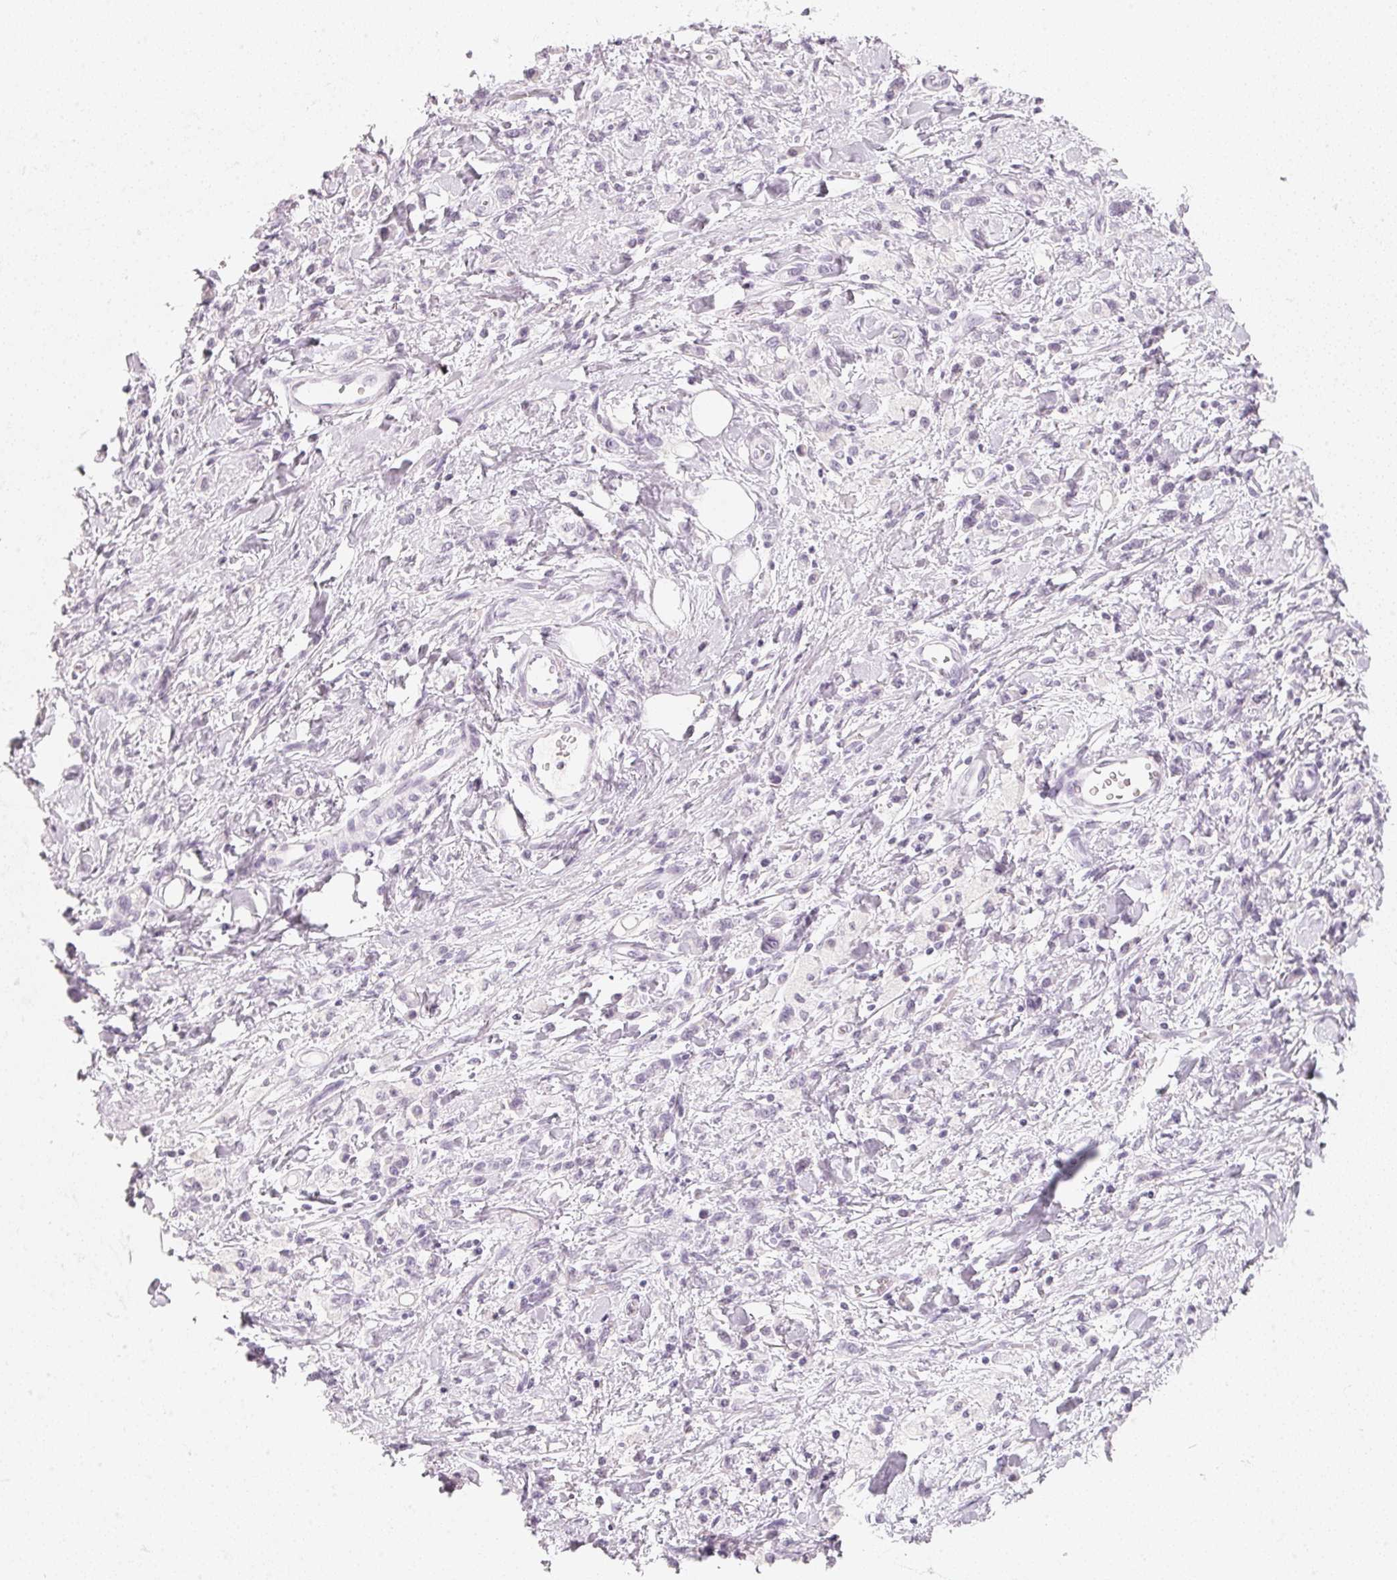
{"staining": {"intensity": "negative", "quantity": "none", "location": "none"}, "tissue": "stomach cancer", "cell_type": "Tumor cells", "image_type": "cancer", "snomed": [{"axis": "morphology", "description": "Adenocarcinoma, NOS"}, {"axis": "topography", "description": "Stomach"}], "caption": "The photomicrograph displays no significant positivity in tumor cells of stomach adenocarcinoma.", "gene": "SLC22A8", "patient": {"sex": "male", "age": 77}}